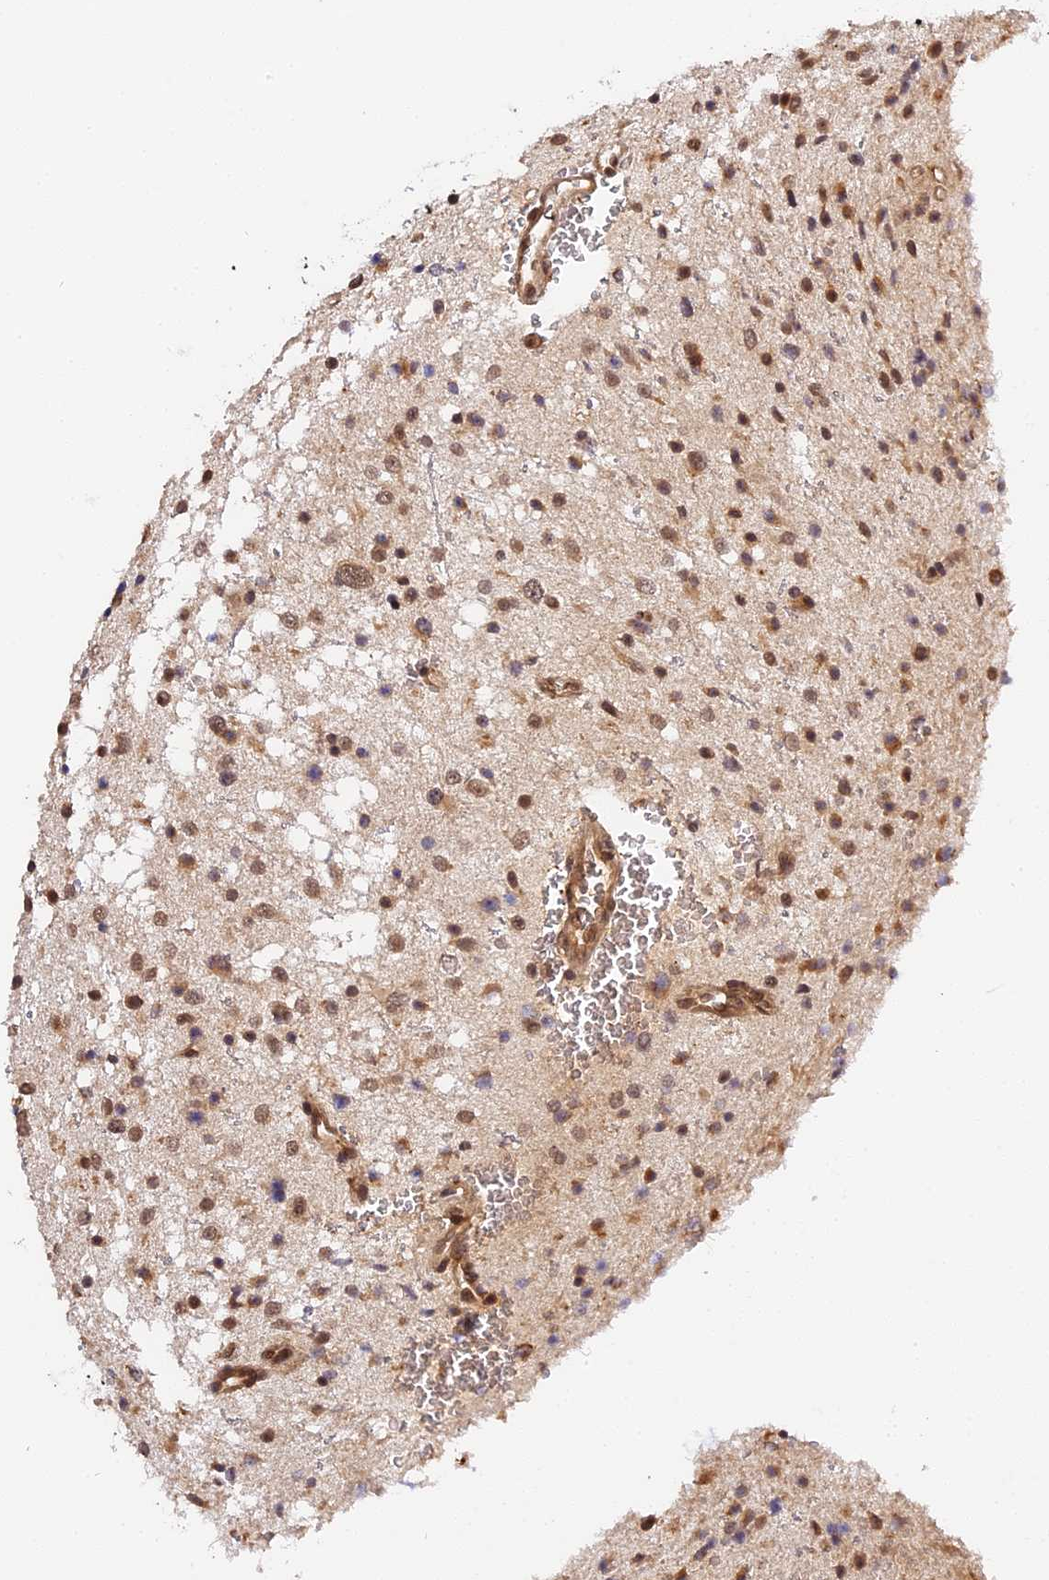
{"staining": {"intensity": "moderate", "quantity": ">75%", "location": "cytoplasmic/membranous,nuclear"}, "tissue": "glioma", "cell_type": "Tumor cells", "image_type": "cancer", "snomed": [{"axis": "morphology", "description": "Glioma, malignant, Low grade"}, {"axis": "topography", "description": "Brain"}], "caption": "Approximately >75% of tumor cells in low-grade glioma (malignant) demonstrate moderate cytoplasmic/membranous and nuclear protein expression as visualized by brown immunohistochemical staining.", "gene": "IMPACT", "patient": {"sex": "female", "age": 37}}